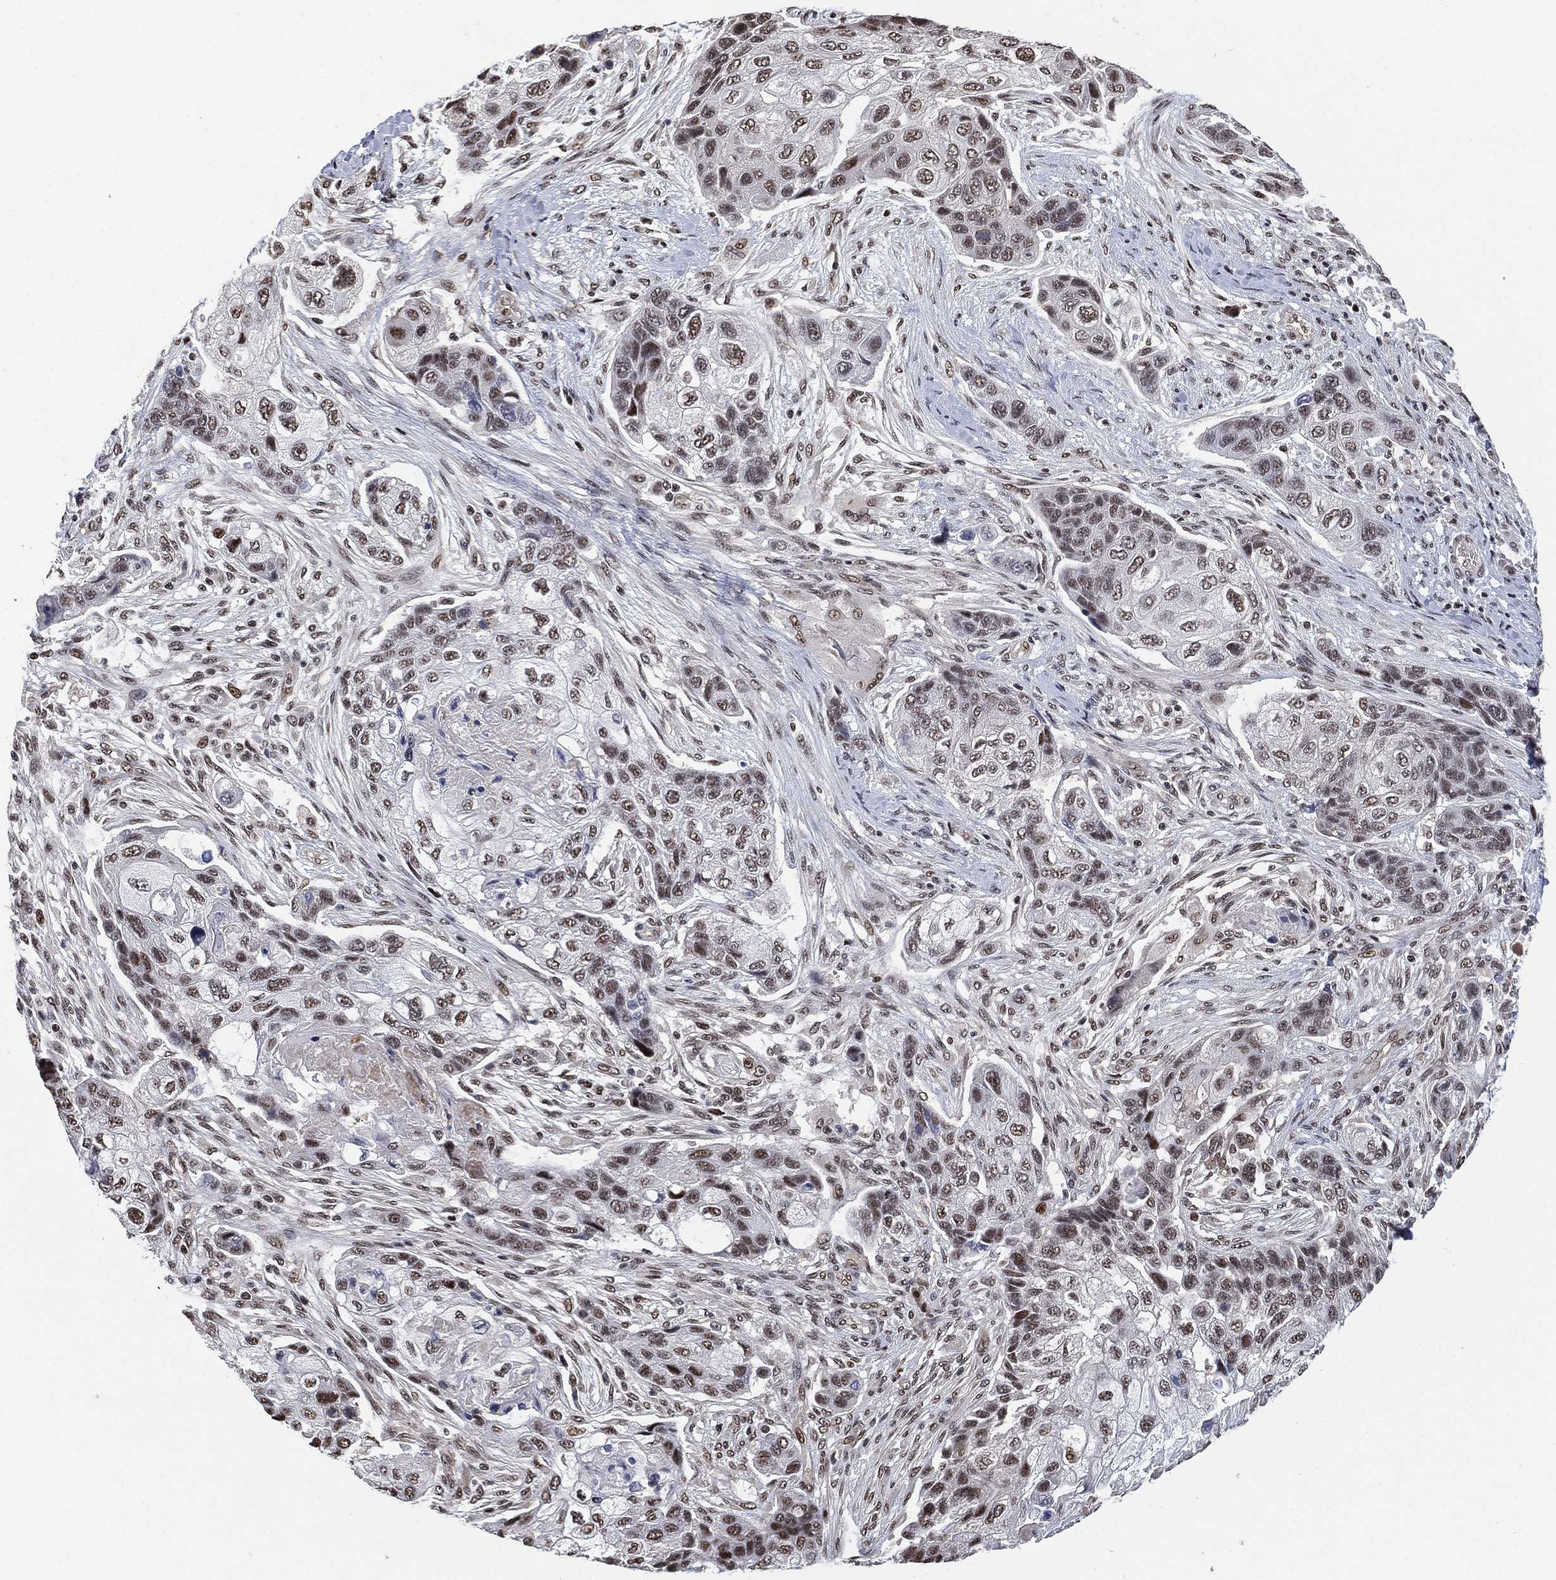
{"staining": {"intensity": "moderate", "quantity": "25%-75%", "location": "nuclear"}, "tissue": "lung cancer", "cell_type": "Tumor cells", "image_type": "cancer", "snomed": [{"axis": "morphology", "description": "Squamous cell carcinoma, NOS"}, {"axis": "topography", "description": "Lung"}], "caption": "Squamous cell carcinoma (lung) stained with DAB IHC reveals medium levels of moderate nuclear positivity in about 25%-75% of tumor cells.", "gene": "ZSCAN30", "patient": {"sex": "male", "age": 69}}